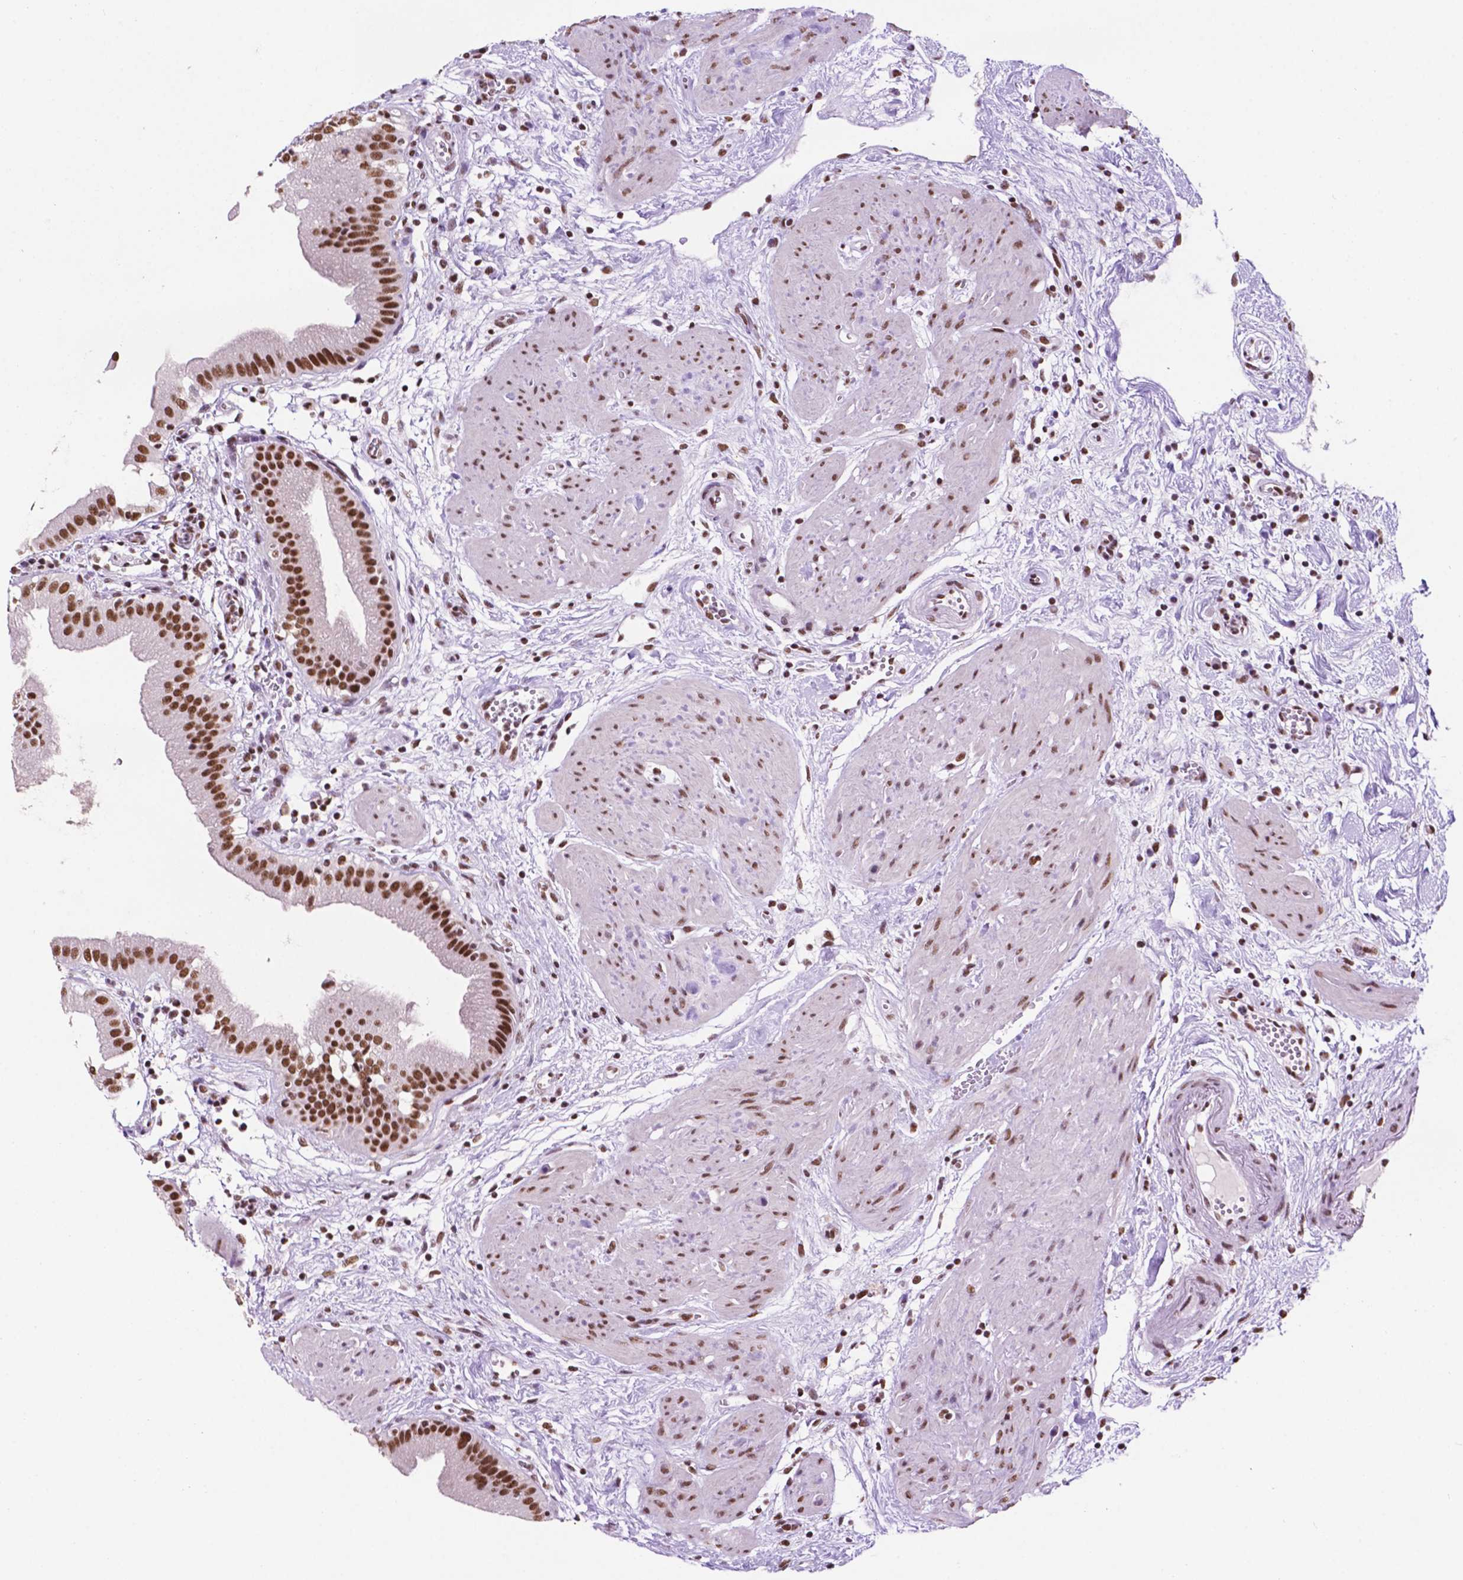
{"staining": {"intensity": "strong", "quantity": ">75%", "location": "nuclear"}, "tissue": "gallbladder", "cell_type": "Glandular cells", "image_type": "normal", "snomed": [{"axis": "morphology", "description": "Normal tissue, NOS"}, {"axis": "topography", "description": "Gallbladder"}], "caption": "Approximately >75% of glandular cells in normal gallbladder reveal strong nuclear protein expression as visualized by brown immunohistochemical staining.", "gene": "CCAR2", "patient": {"sex": "female", "age": 65}}